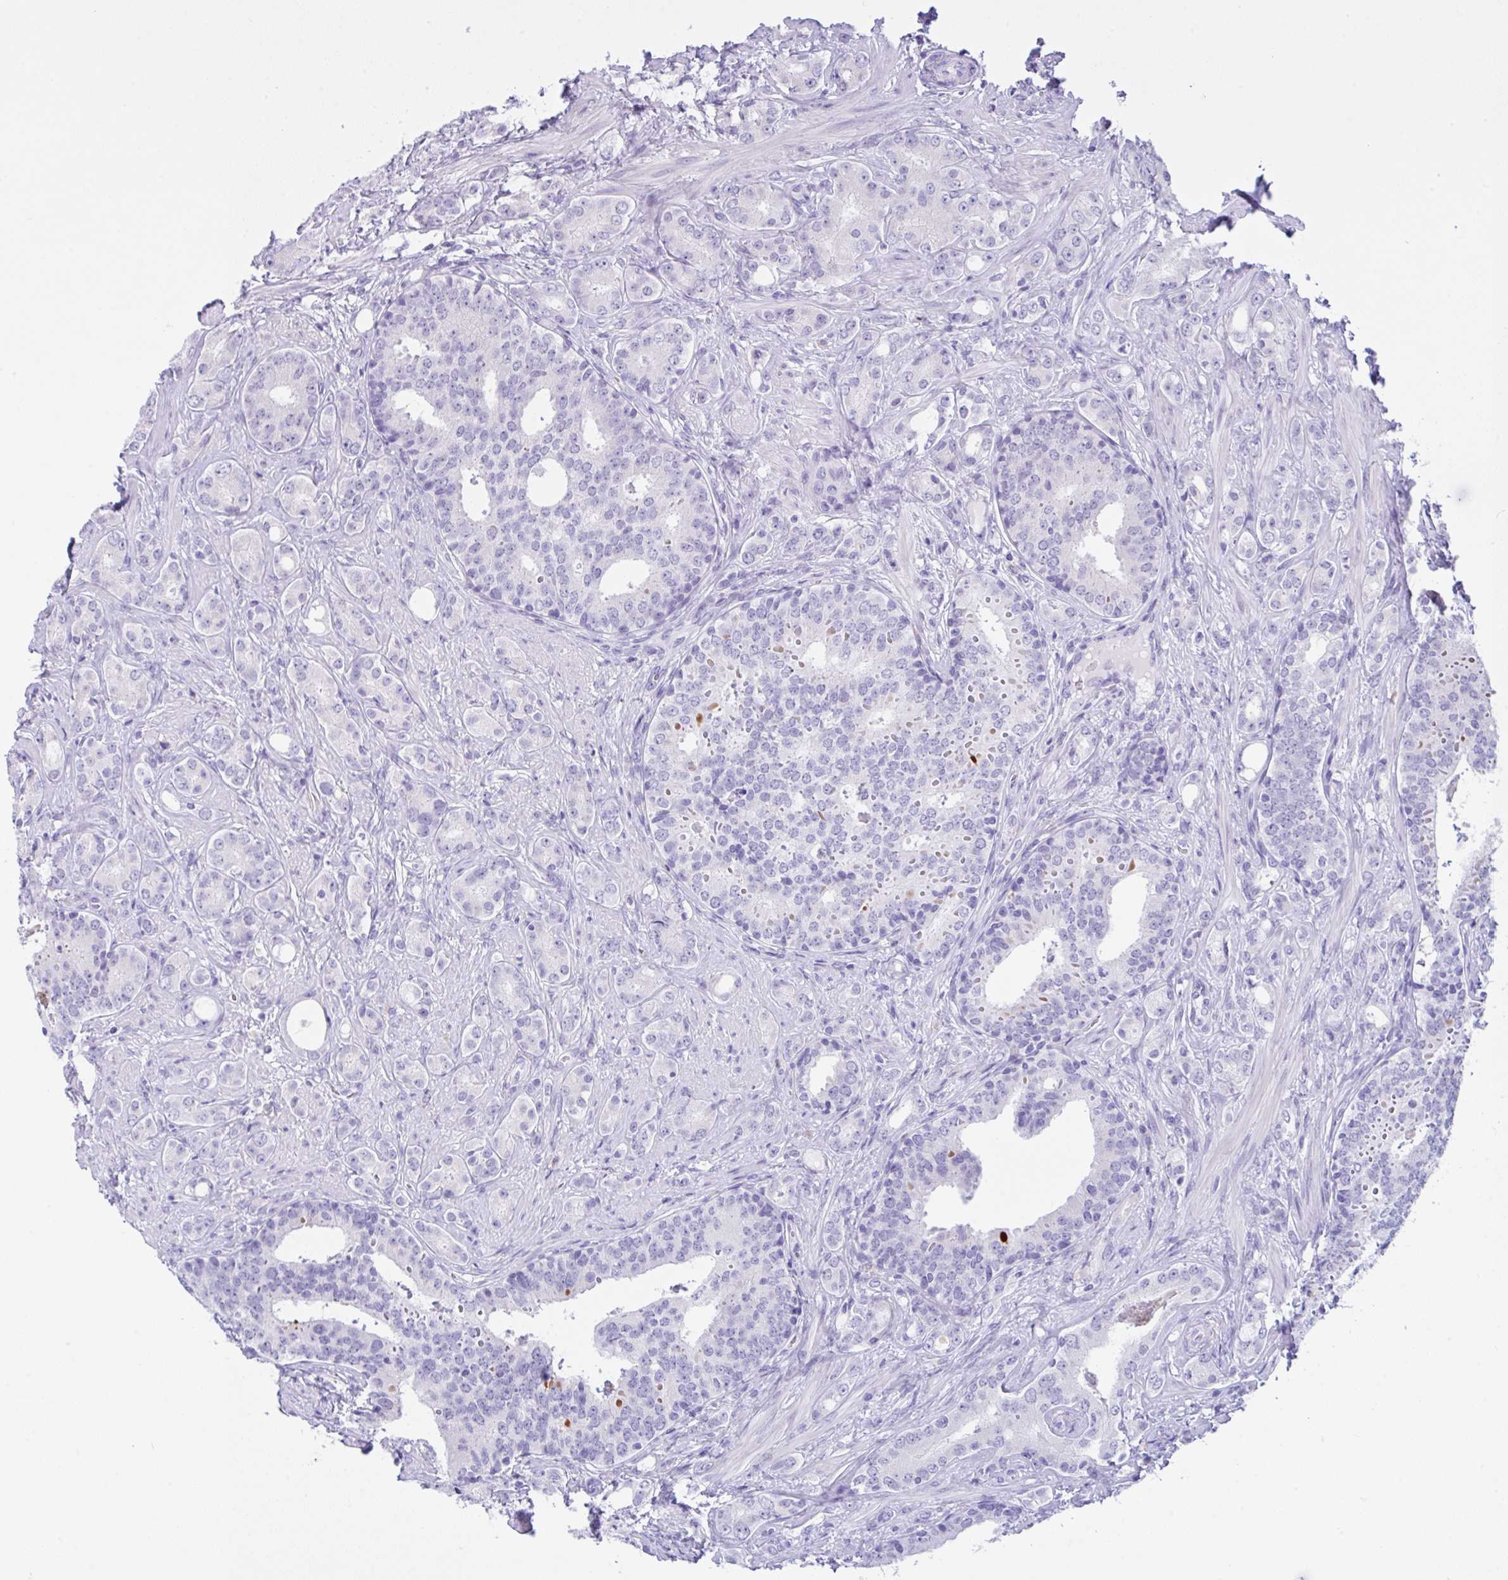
{"staining": {"intensity": "negative", "quantity": "none", "location": "none"}, "tissue": "prostate cancer", "cell_type": "Tumor cells", "image_type": "cancer", "snomed": [{"axis": "morphology", "description": "Adenocarcinoma, High grade"}, {"axis": "topography", "description": "Prostate"}], "caption": "This is a photomicrograph of IHC staining of prostate cancer, which shows no positivity in tumor cells.", "gene": "NCF1", "patient": {"sex": "male", "age": 62}}